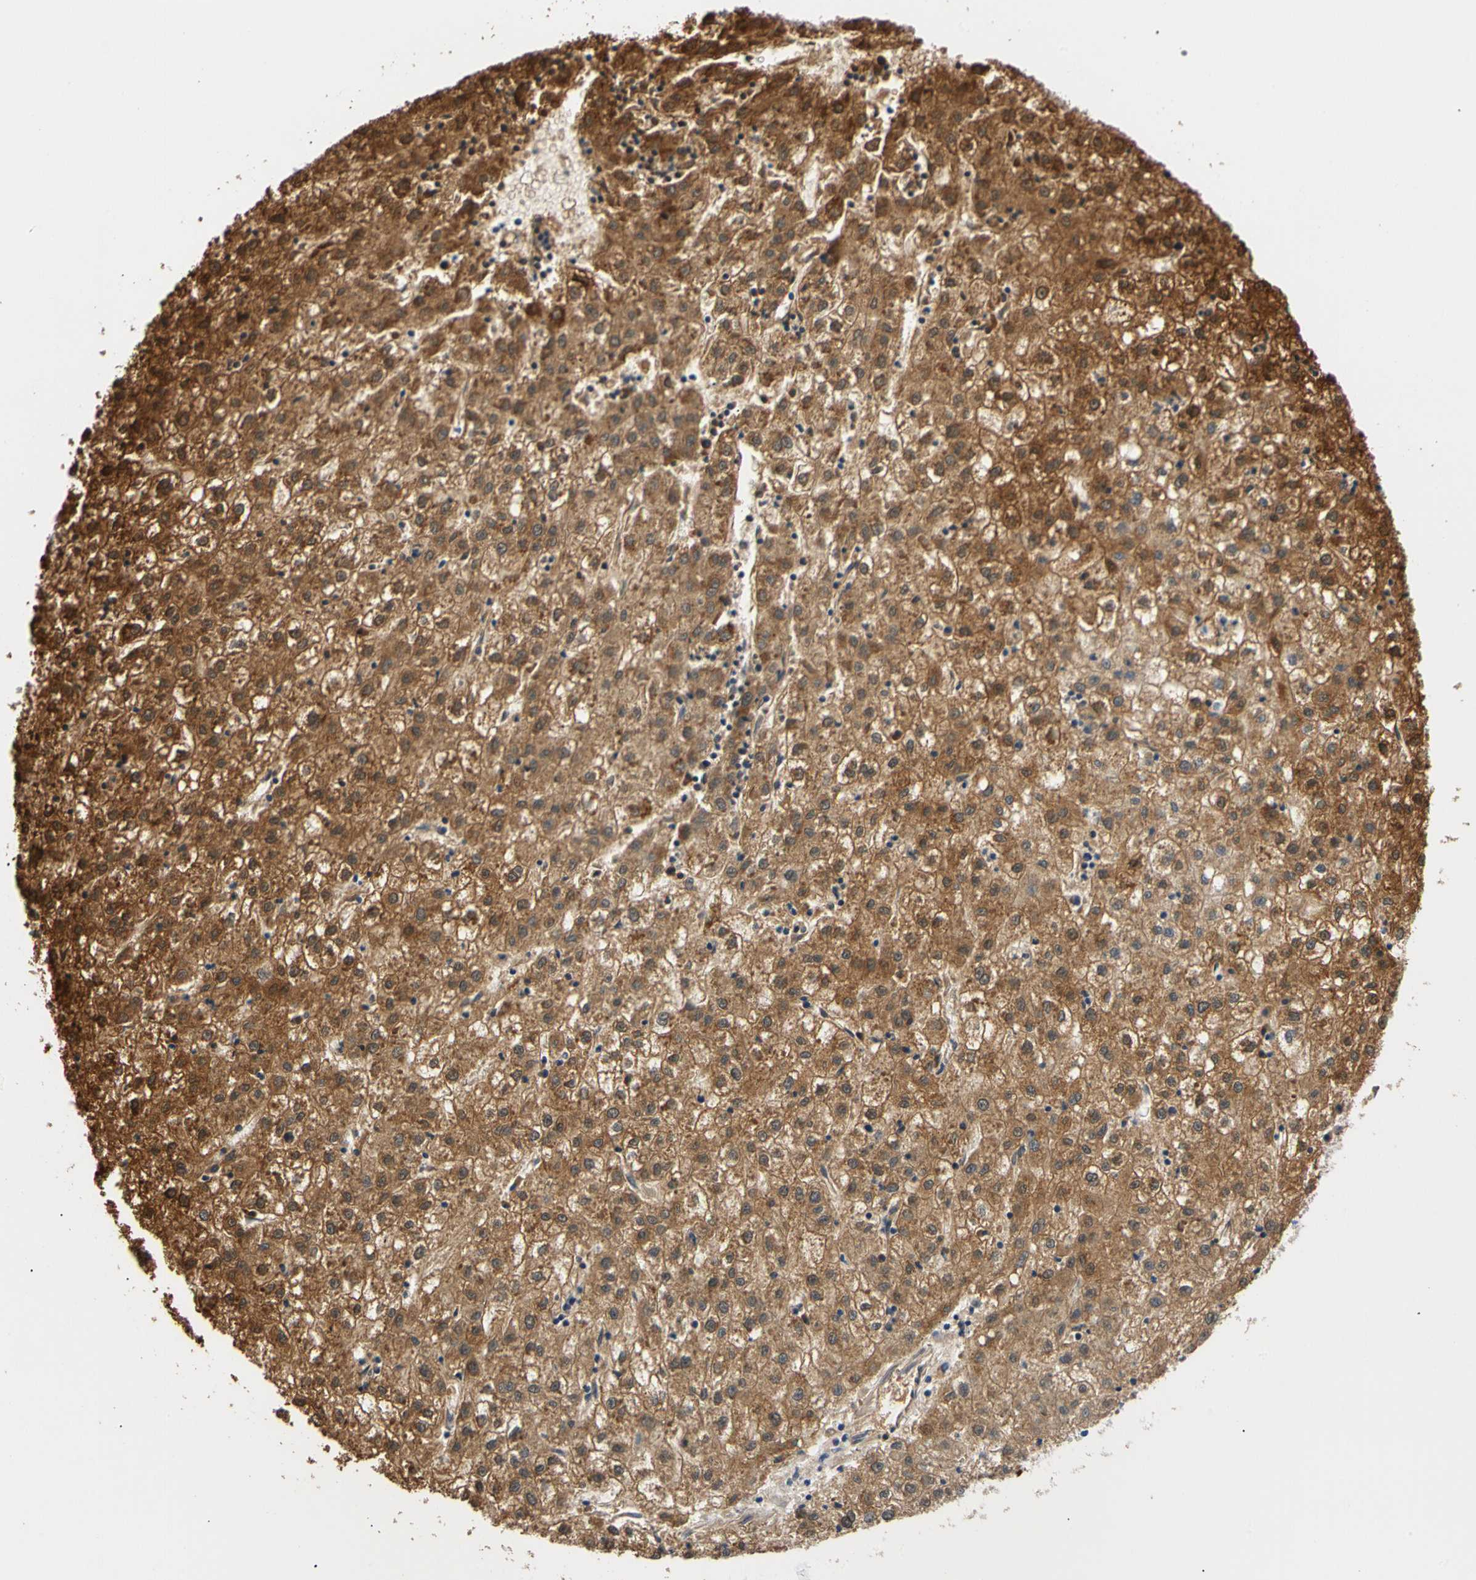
{"staining": {"intensity": "strong", "quantity": ">75%", "location": "cytoplasmic/membranous"}, "tissue": "liver cancer", "cell_type": "Tumor cells", "image_type": "cancer", "snomed": [{"axis": "morphology", "description": "Carcinoma, Hepatocellular, NOS"}, {"axis": "topography", "description": "Liver"}], "caption": "Liver cancer (hepatocellular carcinoma) stained with immunohistochemistry displays strong cytoplasmic/membranous expression in approximately >75% of tumor cells.", "gene": "ACAT1", "patient": {"sex": "male", "age": 72}}